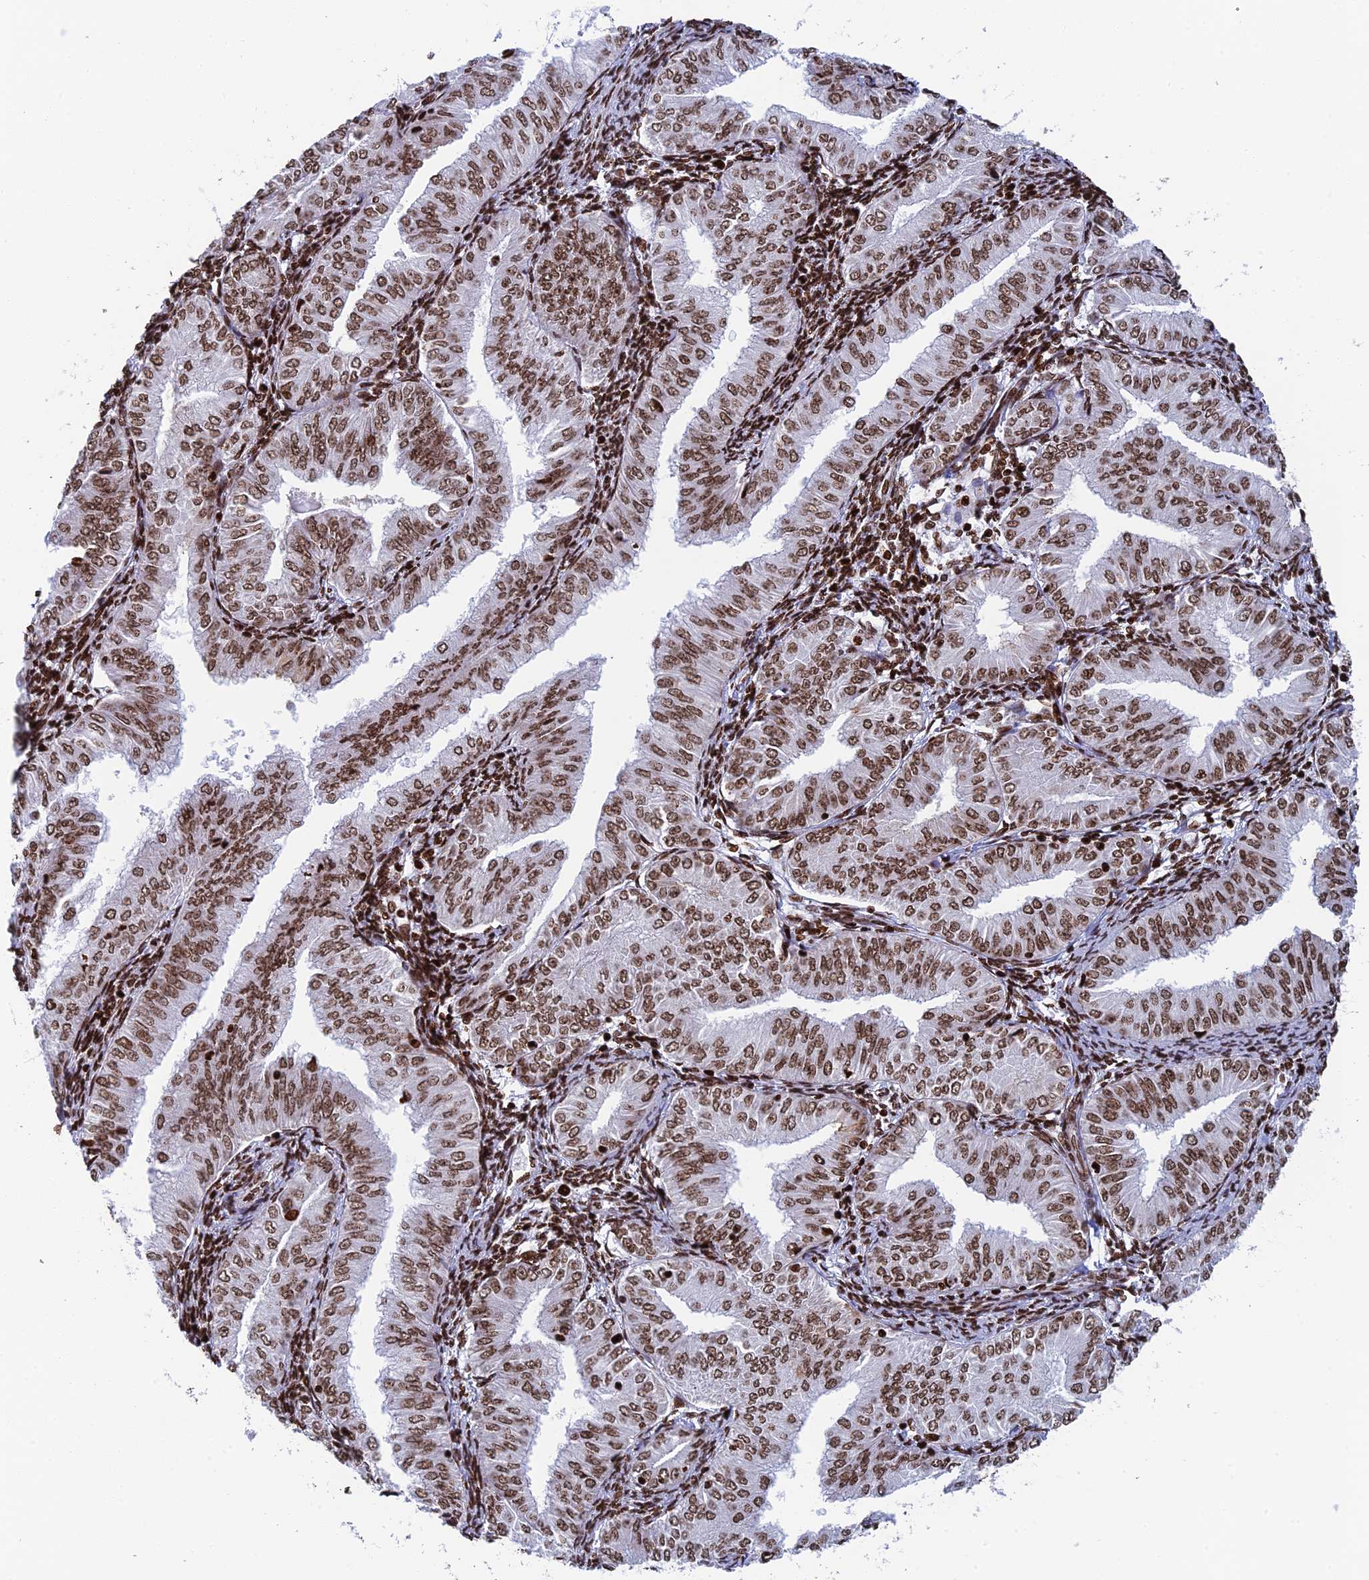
{"staining": {"intensity": "moderate", "quantity": ">75%", "location": "nuclear"}, "tissue": "endometrial cancer", "cell_type": "Tumor cells", "image_type": "cancer", "snomed": [{"axis": "morphology", "description": "Normal tissue, NOS"}, {"axis": "morphology", "description": "Adenocarcinoma, NOS"}, {"axis": "topography", "description": "Endometrium"}], "caption": "Moderate nuclear protein positivity is seen in approximately >75% of tumor cells in endometrial cancer.", "gene": "RPAP1", "patient": {"sex": "female", "age": 53}}